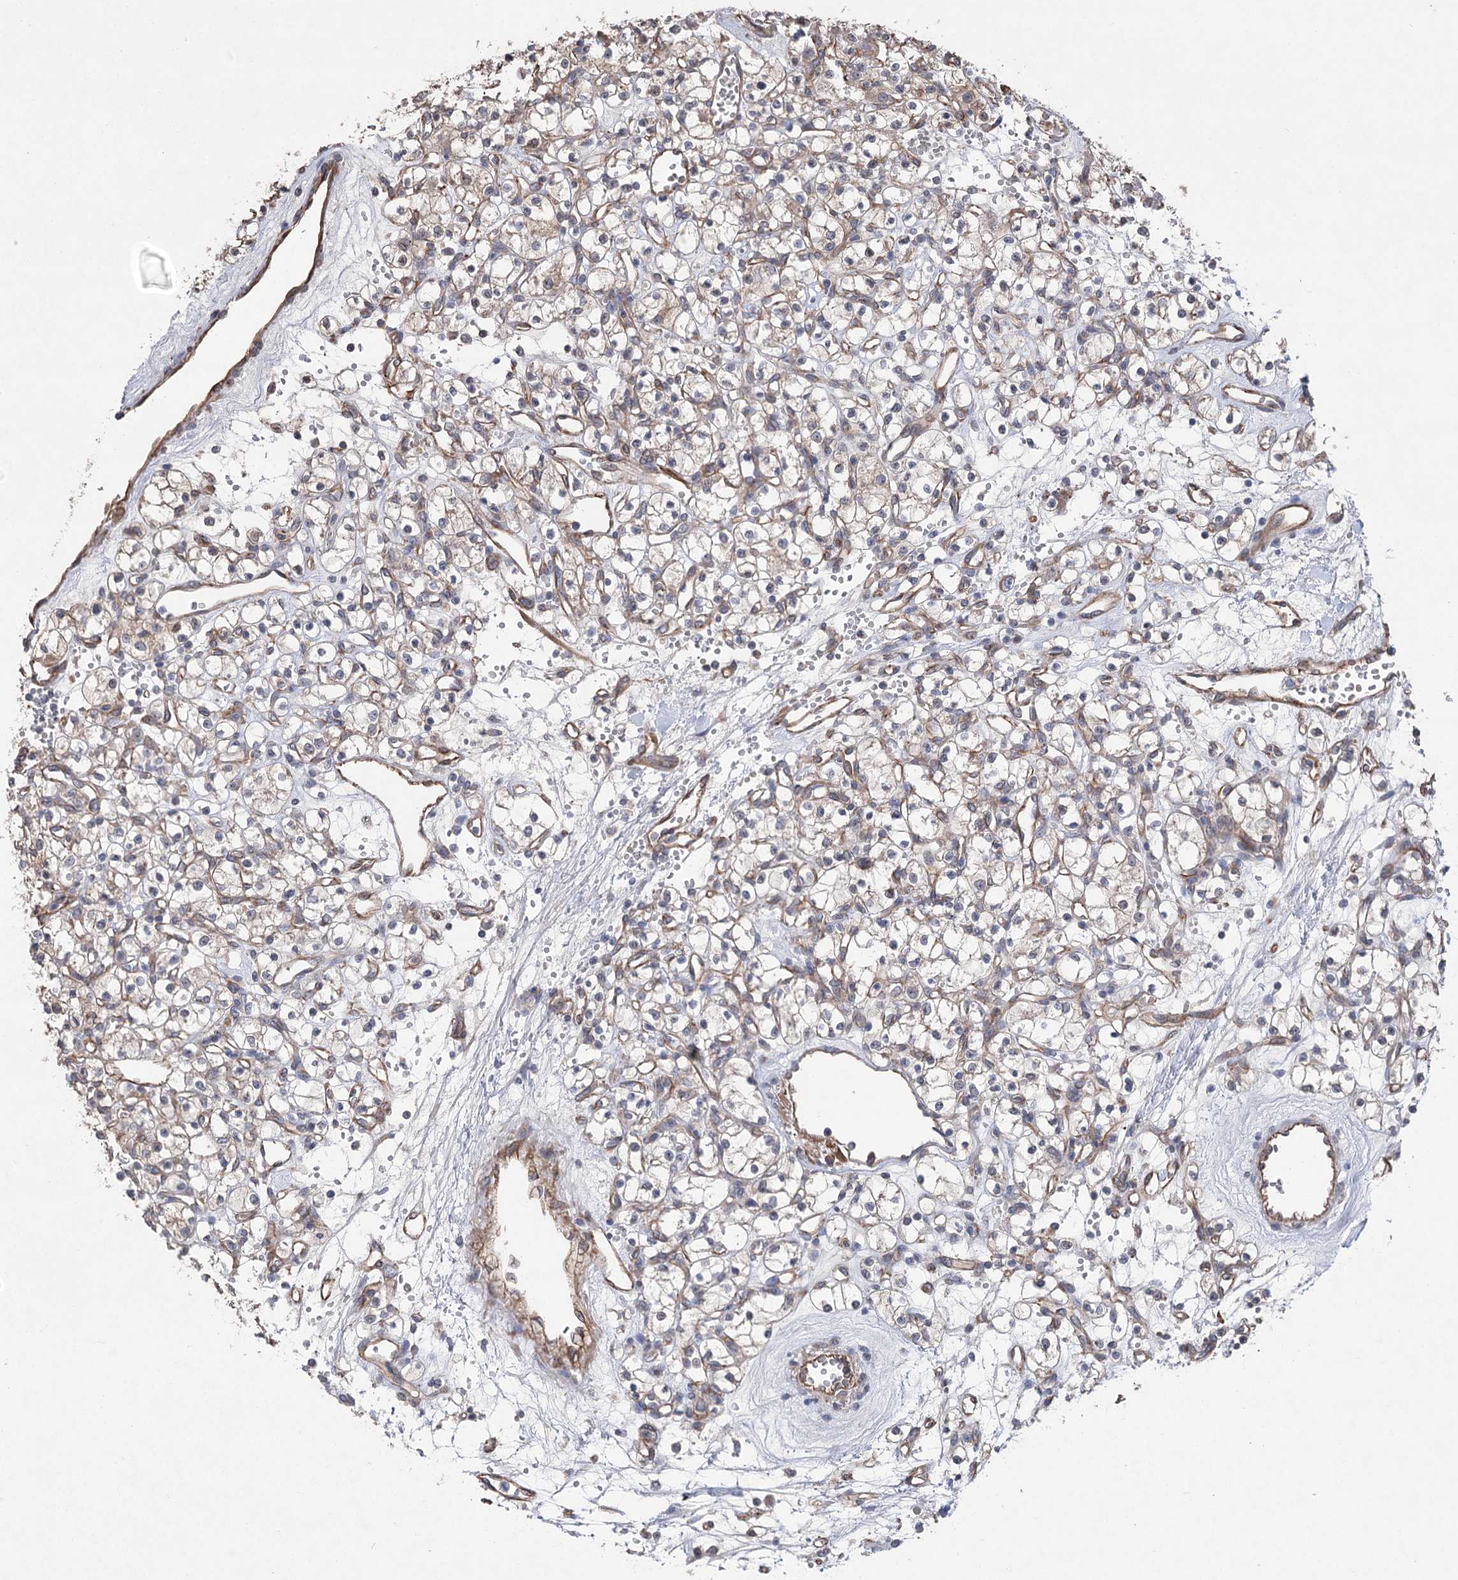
{"staining": {"intensity": "negative", "quantity": "none", "location": "none"}, "tissue": "renal cancer", "cell_type": "Tumor cells", "image_type": "cancer", "snomed": [{"axis": "morphology", "description": "Adenocarcinoma, NOS"}, {"axis": "topography", "description": "Kidney"}], "caption": "Adenocarcinoma (renal) was stained to show a protein in brown. There is no significant positivity in tumor cells. Nuclei are stained in blue.", "gene": "RWDD4", "patient": {"sex": "female", "age": 59}}